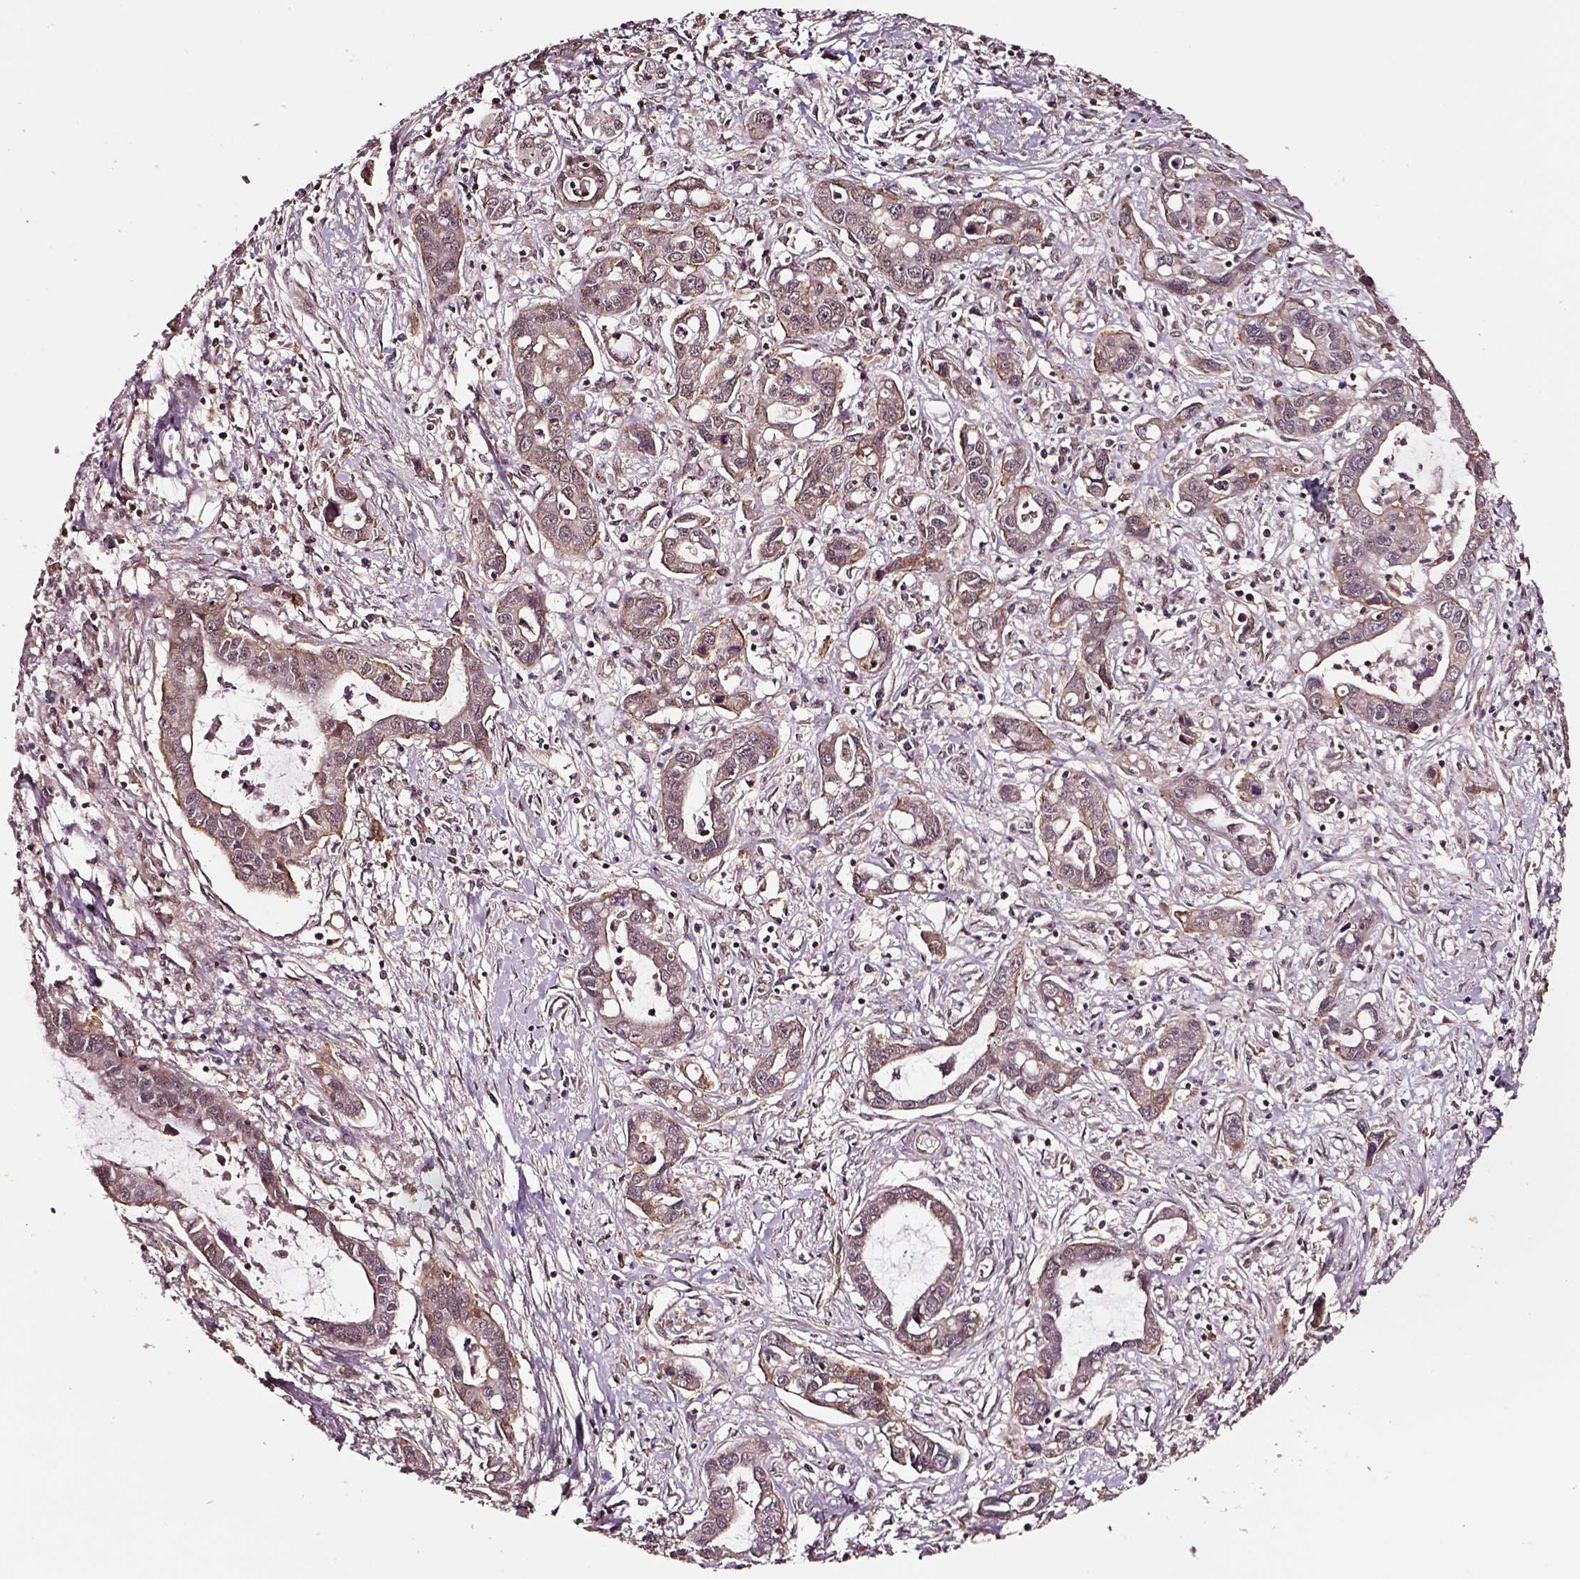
{"staining": {"intensity": "moderate", "quantity": ">75%", "location": "cytoplasmic/membranous"}, "tissue": "liver cancer", "cell_type": "Tumor cells", "image_type": "cancer", "snomed": [{"axis": "morphology", "description": "Cholangiocarcinoma"}, {"axis": "topography", "description": "Liver"}], "caption": "IHC micrograph of neoplastic tissue: liver cancer stained using immunohistochemistry (IHC) demonstrates medium levels of moderate protein expression localized specifically in the cytoplasmic/membranous of tumor cells, appearing as a cytoplasmic/membranous brown color.", "gene": "RASSF5", "patient": {"sex": "male", "age": 58}}